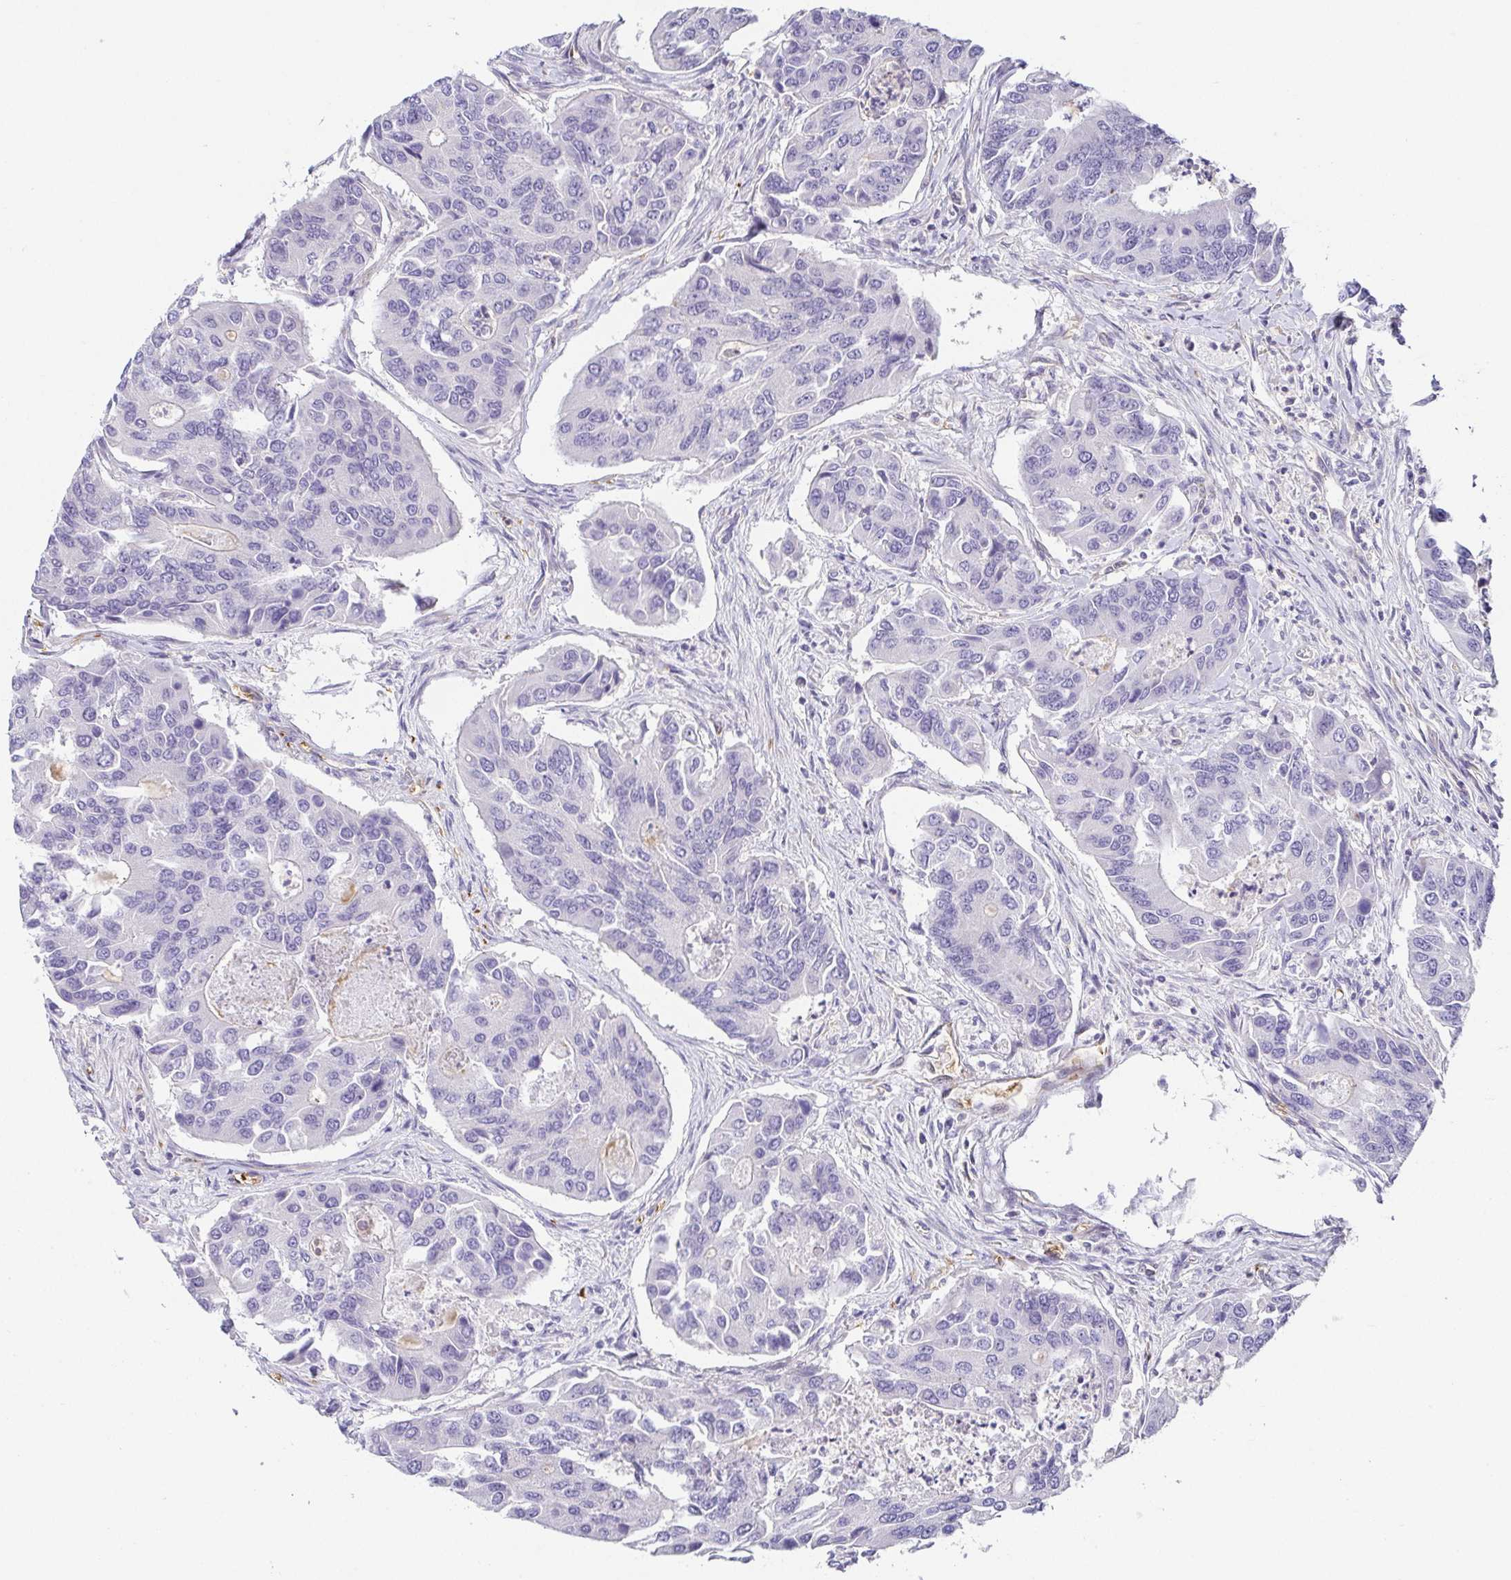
{"staining": {"intensity": "negative", "quantity": "none", "location": "none"}, "tissue": "colorectal cancer", "cell_type": "Tumor cells", "image_type": "cancer", "snomed": [{"axis": "morphology", "description": "Adenocarcinoma, NOS"}, {"axis": "topography", "description": "Colon"}], "caption": "Immunohistochemical staining of colorectal cancer (adenocarcinoma) demonstrates no significant expression in tumor cells.", "gene": "FAM162B", "patient": {"sex": "female", "age": 67}}